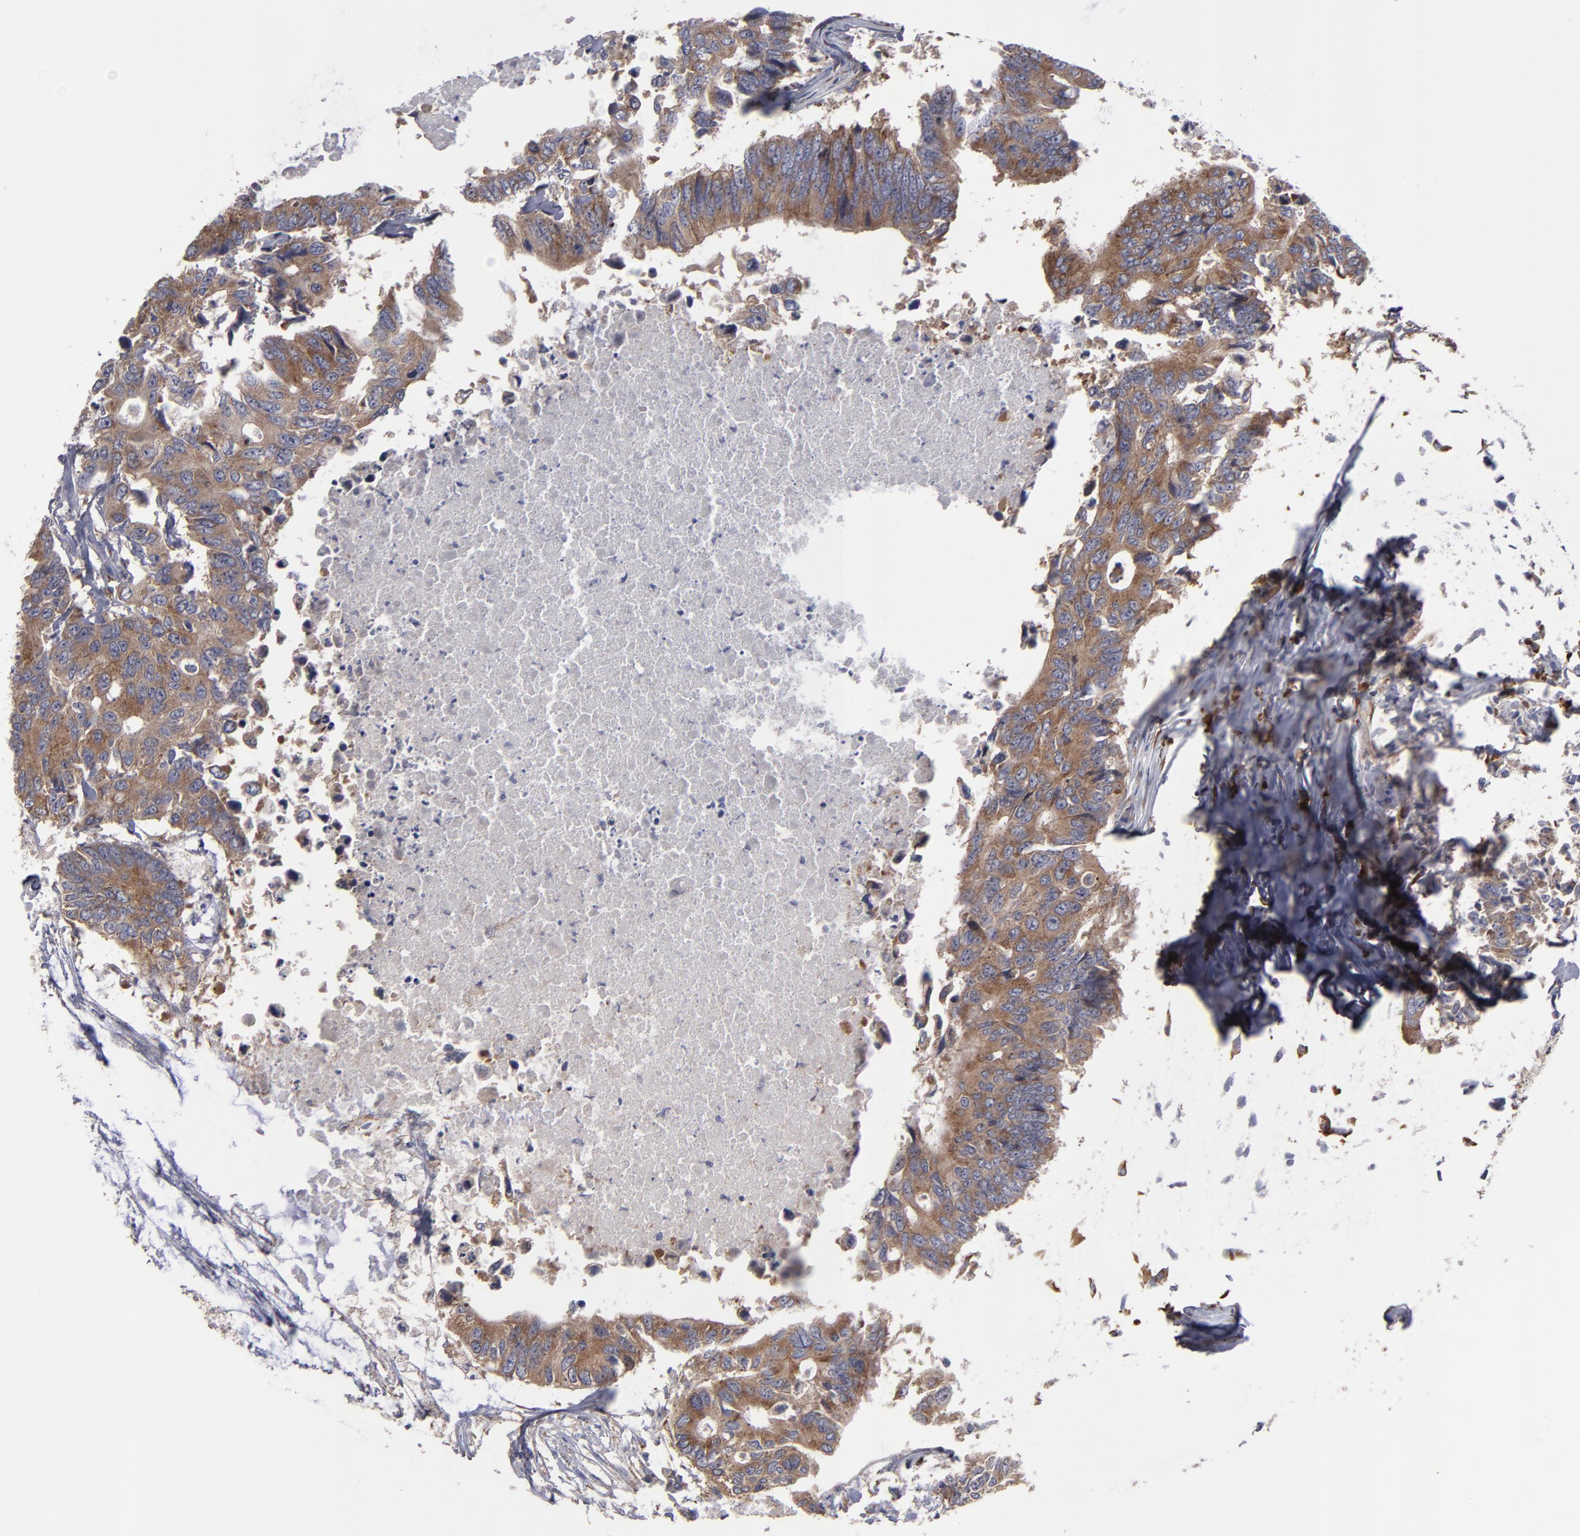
{"staining": {"intensity": "moderate", "quantity": ">75%", "location": "cytoplasmic/membranous"}, "tissue": "colorectal cancer", "cell_type": "Tumor cells", "image_type": "cancer", "snomed": [{"axis": "morphology", "description": "Adenocarcinoma, NOS"}, {"axis": "topography", "description": "Colon"}], "caption": "Immunohistochemical staining of human colorectal cancer (adenocarcinoma) reveals medium levels of moderate cytoplasmic/membranous protein positivity in about >75% of tumor cells.", "gene": "SND1", "patient": {"sex": "male", "age": 71}}